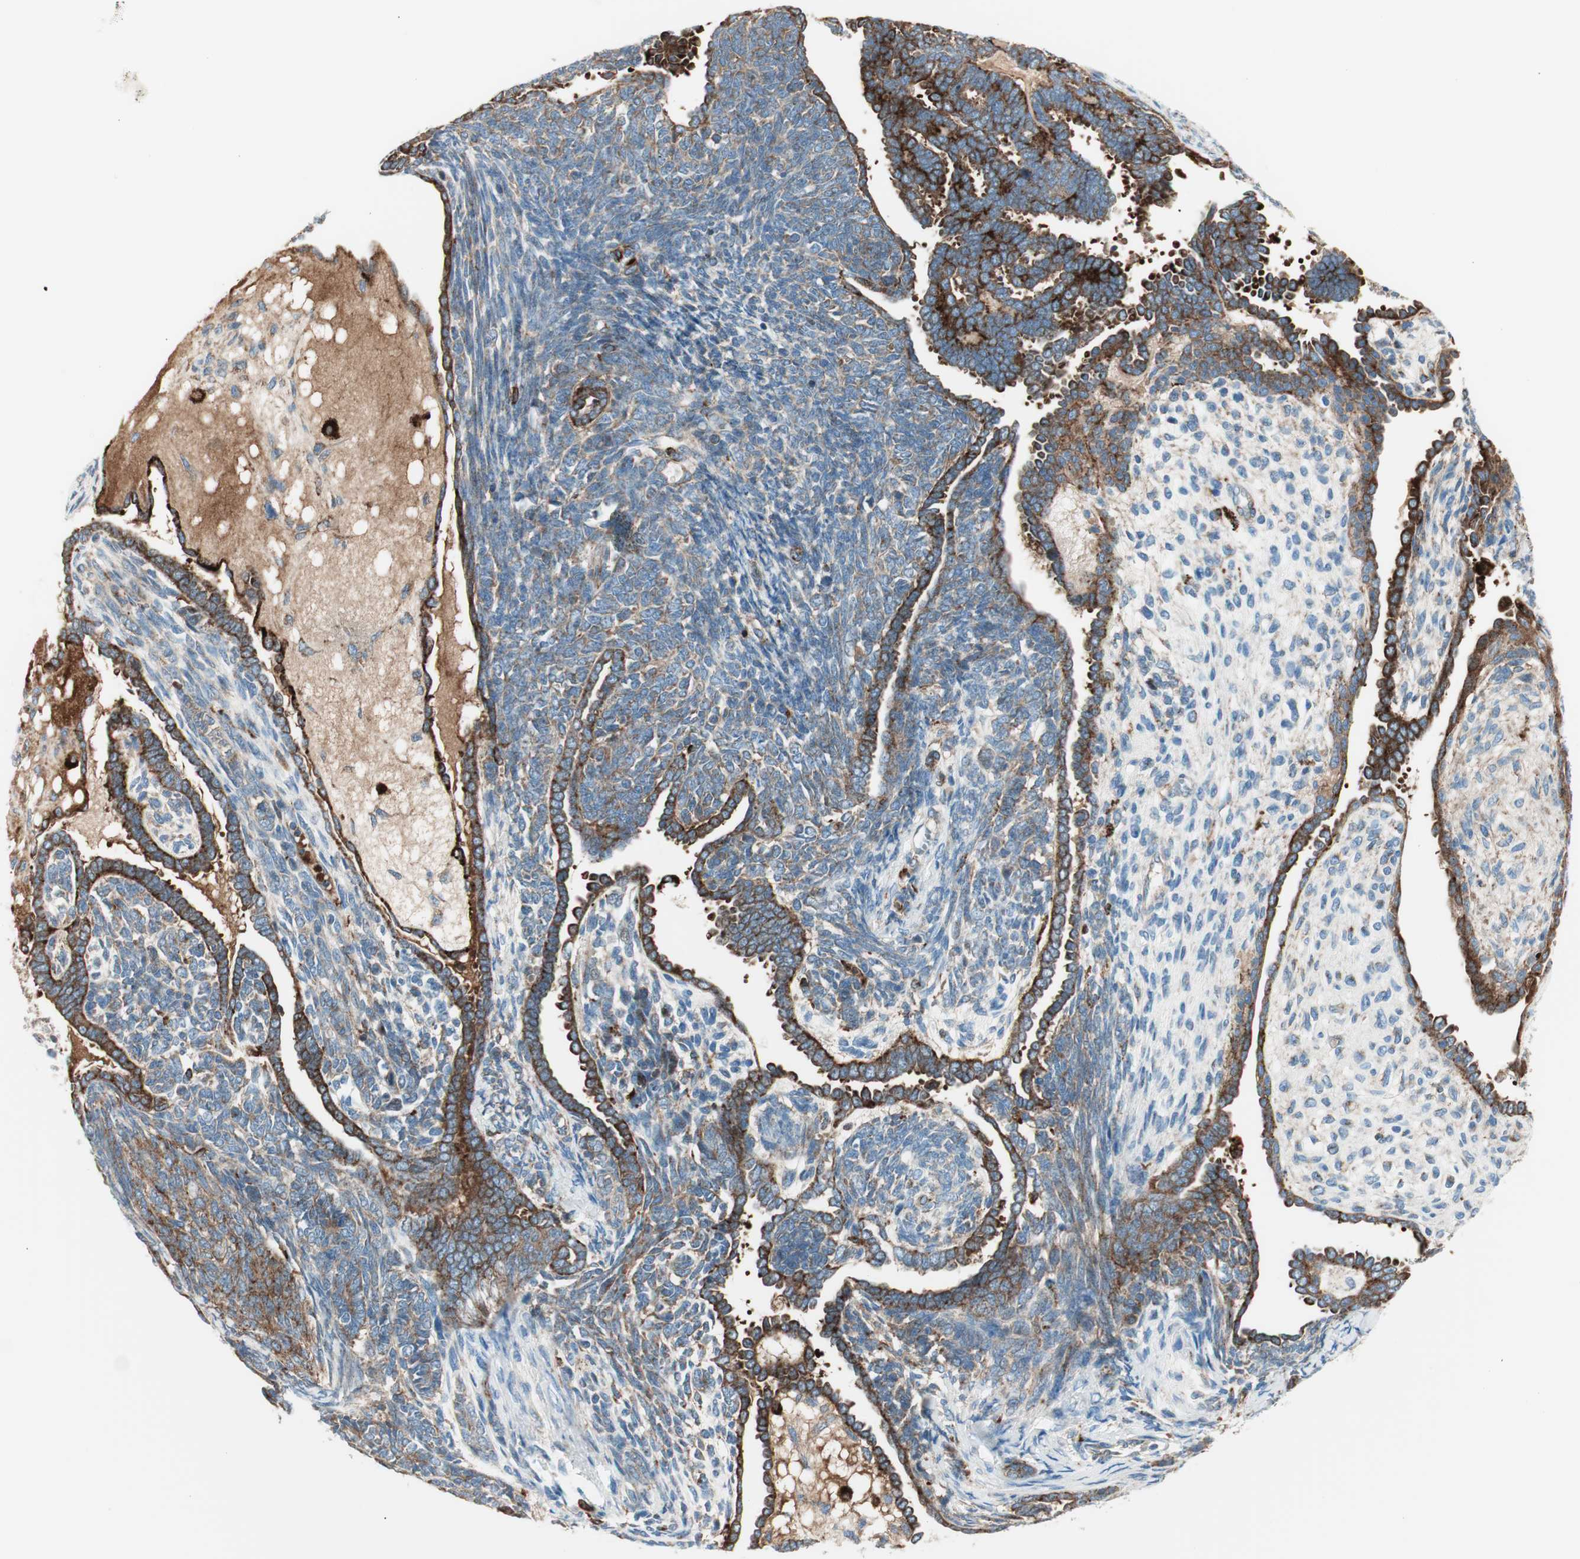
{"staining": {"intensity": "moderate", "quantity": "25%-75%", "location": "cytoplasmic/membranous"}, "tissue": "endometrial cancer", "cell_type": "Tumor cells", "image_type": "cancer", "snomed": [{"axis": "morphology", "description": "Neoplasm, malignant, NOS"}, {"axis": "topography", "description": "Endometrium"}], "caption": "Endometrial cancer was stained to show a protein in brown. There is medium levels of moderate cytoplasmic/membranous positivity in about 25%-75% of tumor cells.", "gene": "ATP6V1G1", "patient": {"sex": "female", "age": 74}}